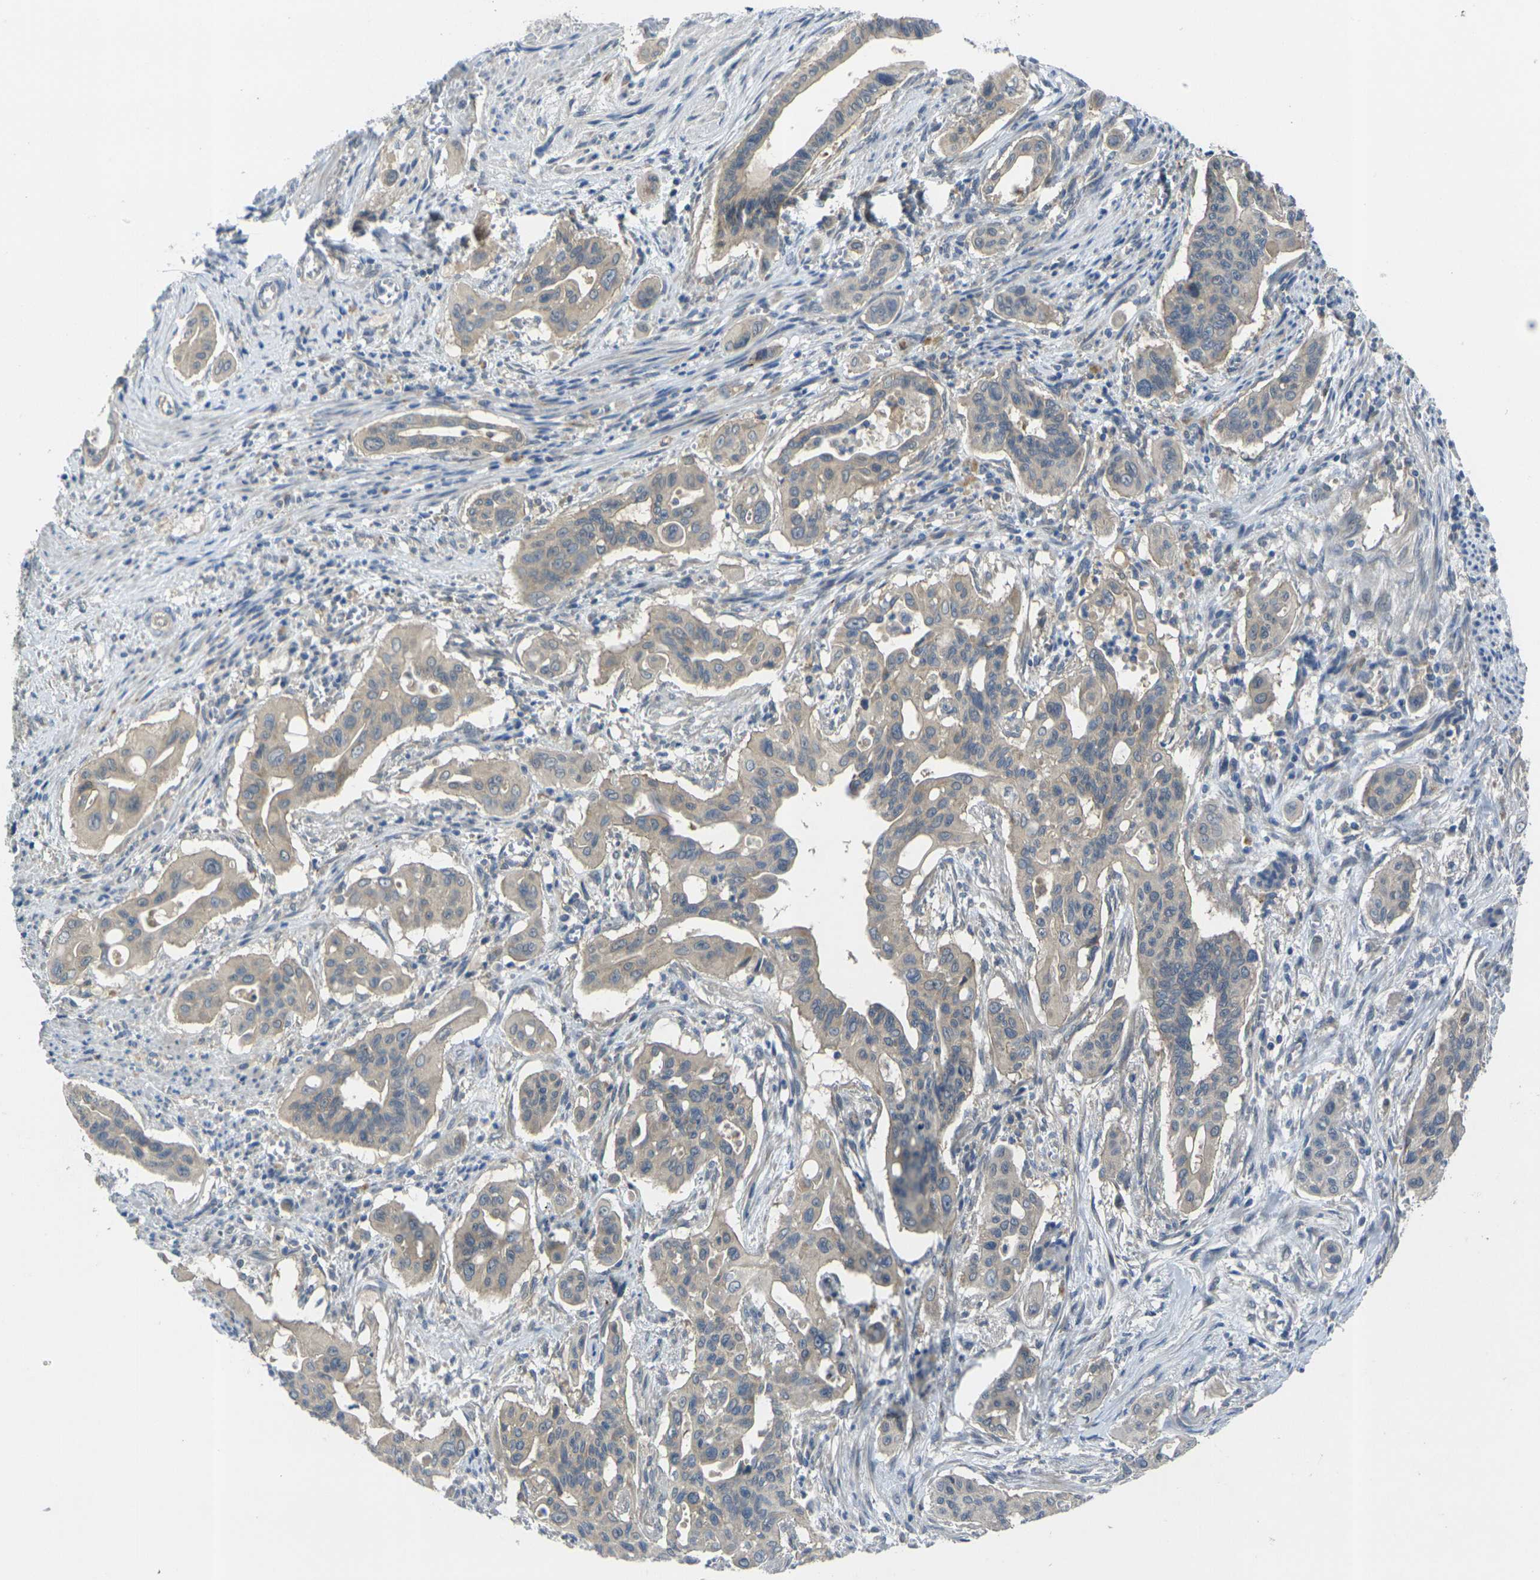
{"staining": {"intensity": "weak", "quantity": ">75%", "location": "cytoplasmic/membranous"}, "tissue": "pancreatic cancer", "cell_type": "Tumor cells", "image_type": "cancer", "snomed": [{"axis": "morphology", "description": "Adenocarcinoma, NOS"}, {"axis": "topography", "description": "Pancreas"}], "caption": "Pancreatic cancer (adenocarcinoma) stained with immunohistochemistry (IHC) exhibits weak cytoplasmic/membranous expression in about >75% of tumor cells.", "gene": "GNA12", "patient": {"sex": "male", "age": 77}}